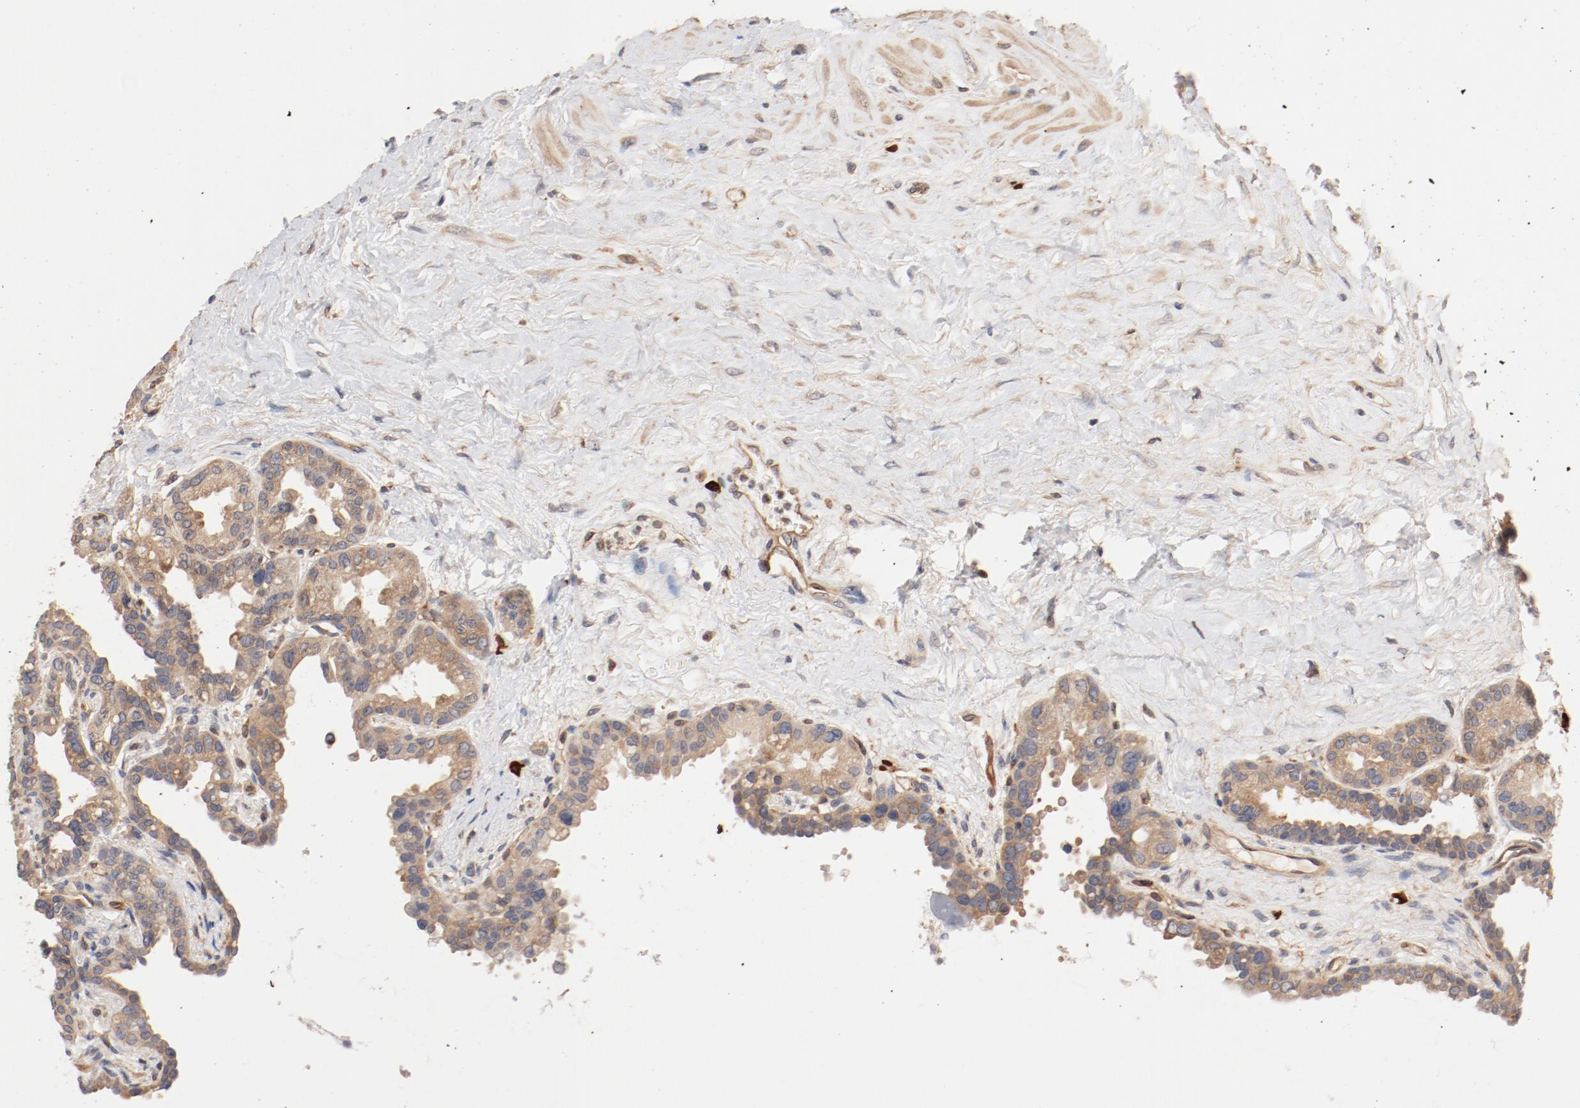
{"staining": {"intensity": "weak", "quantity": ">75%", "location": "cytoplasmic/membranous"}, "tissue": "seminal vesicle", "cell_type": "Glandular cells", "image_type": "normal", "snomed": [{"axis": "morphology", "description": "Normal tissue, NOS"}, {"axis": "topography", "description": "Seminal veicle"}], "caption": "Immunohistochemistry (DAB) staining of unremarkable human seminal vesicle reveals weak cytoplasmic/membranous protein staining in approximately >75% of glandular cells.", "gene": "UBE2J1", "patient": {"sex": "male", "age": 61}}